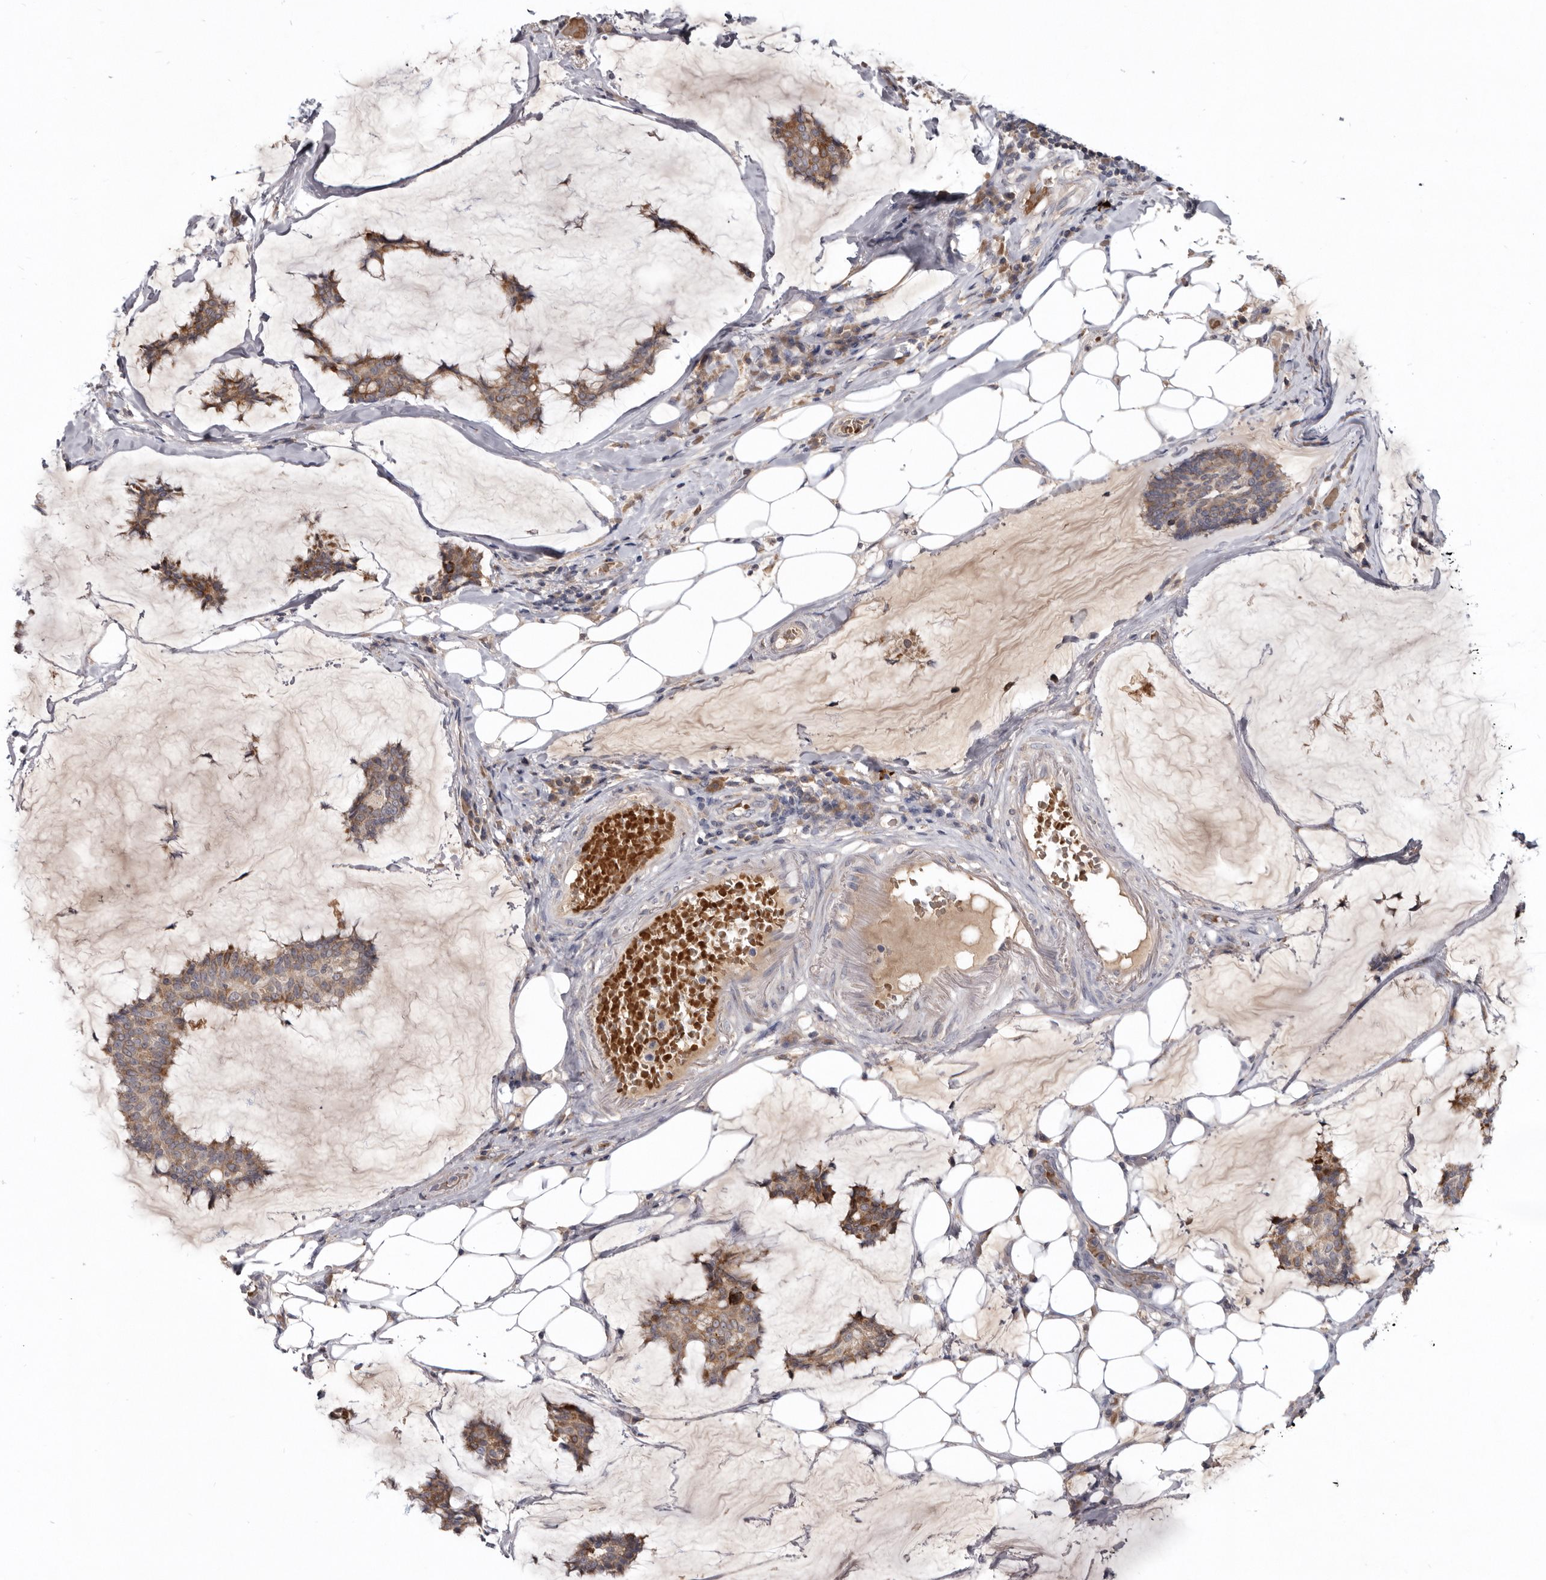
{"staining": {"intensity": "moderate", "quantity": ">75%", "location": "cytoplasmic/membranous"}, "tissue": "breast cancer", "cell_type": "Tumor cells", "image_type": "cancer", "snomed": [{"axis": "morphology", "description": "Duct carcinoma"}, {"axis": "topography", "description": "Breast"}], "caption": "Protein staining of breast invasive ductal carcinoma tissue demonstrates moderate cytoplasmic/membranous expression in approximately >75% of tumor cells.", "gene": "NENF", "patient": {"sex": "female", "age": 93}}